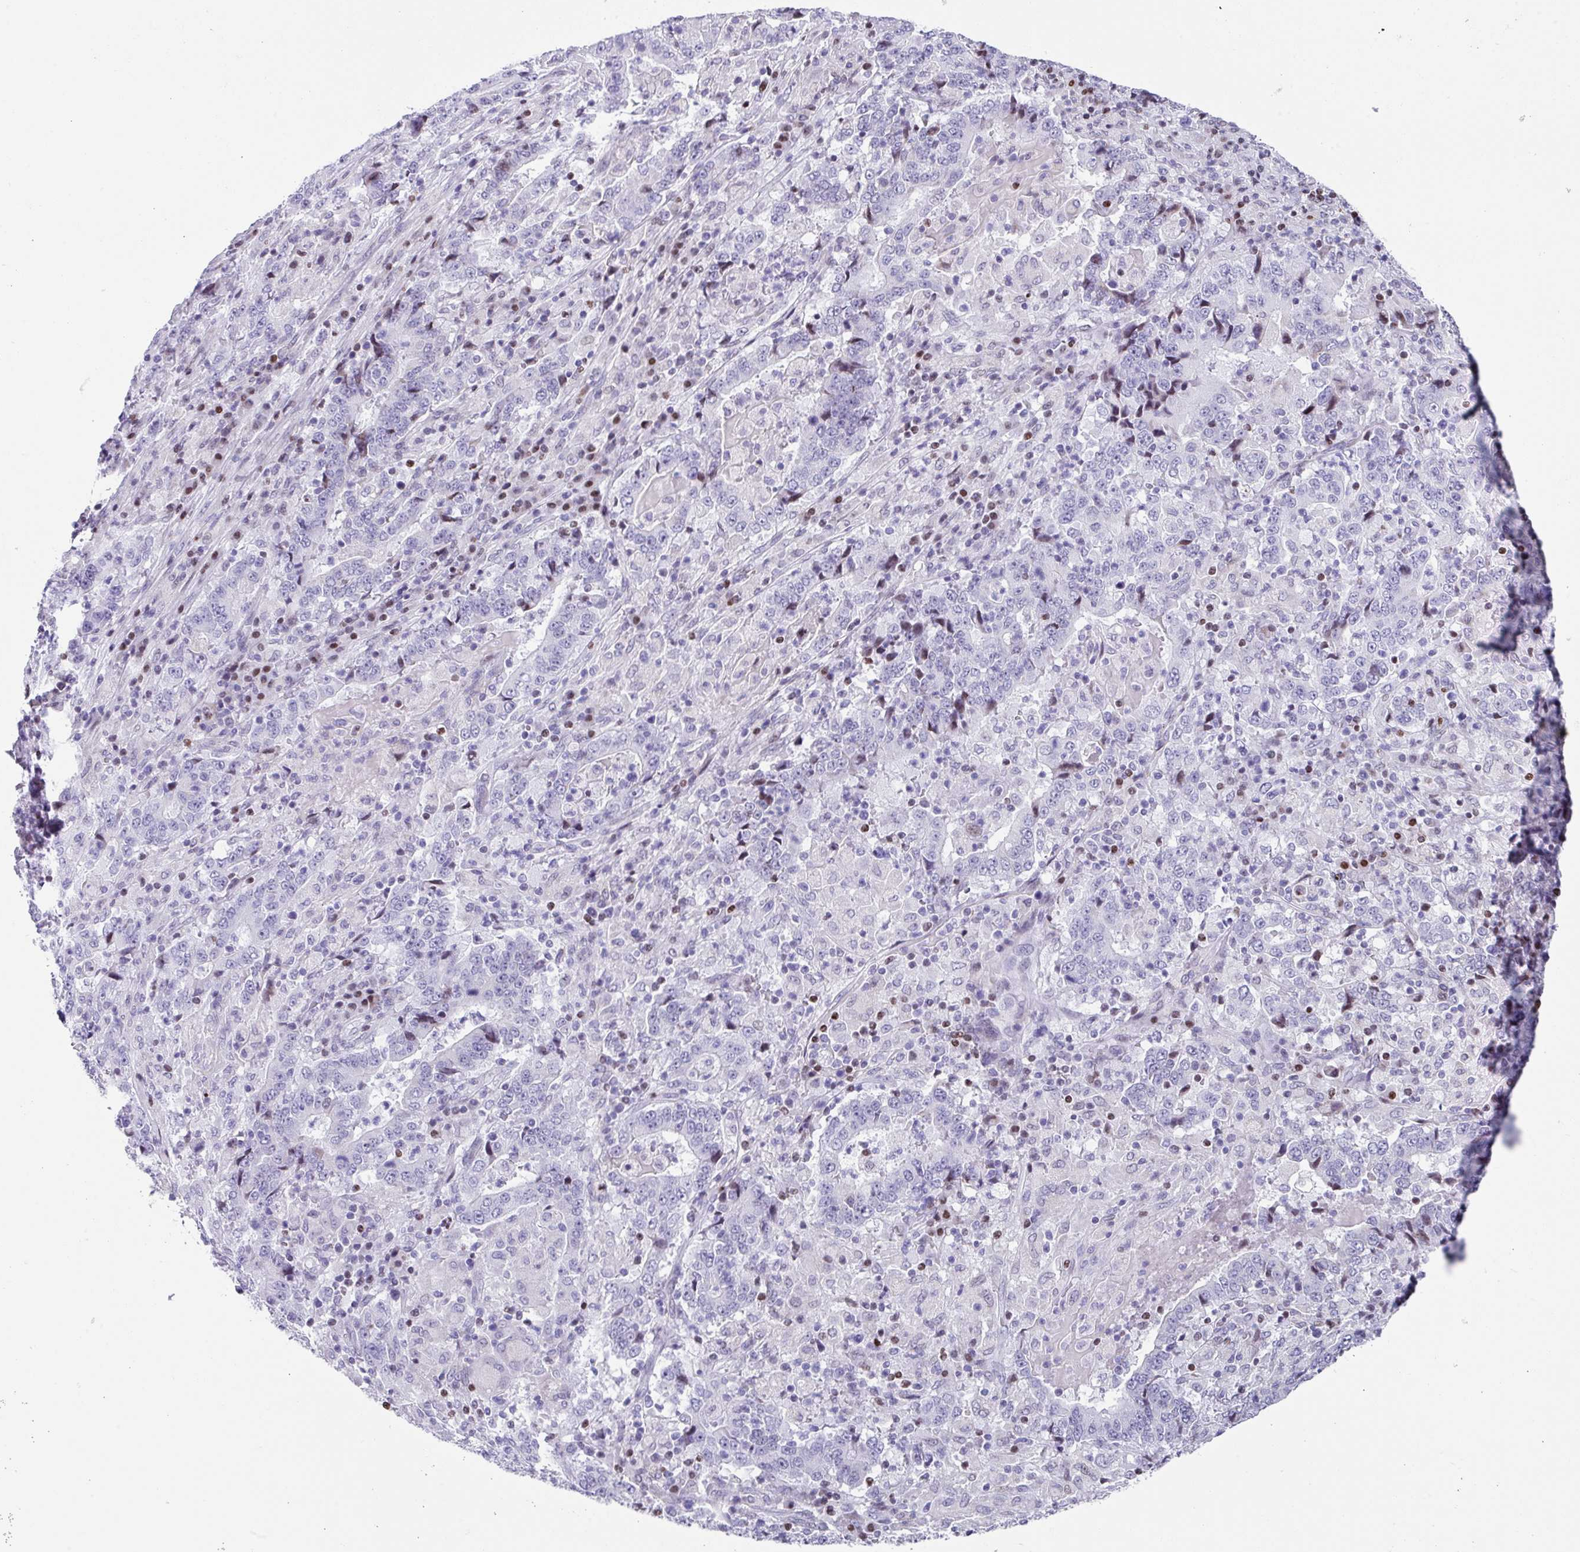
{"staining": {"intensity": "negative", "quantity": "none", "location": "none"}, "tissue": "stomach cancer", "cell_type": "Tumor cells", "image_type": "cancer", "snomed": [{"axis": "morphology", "description": "Normal tissue, NOS"}, {"axis": "morphology", "description": "Adenocarcinoma, NOS"}, {"axis": "topography", "description": "Stomach, upper"}, {"axis": "topography", "description": "Stomach"}], "caption": "This is an IHC histopathology image of stomach cancer. There is no staining in tumor cells.", "gene": "TCF3", "patient": {"sex": "male", "age": 59}}